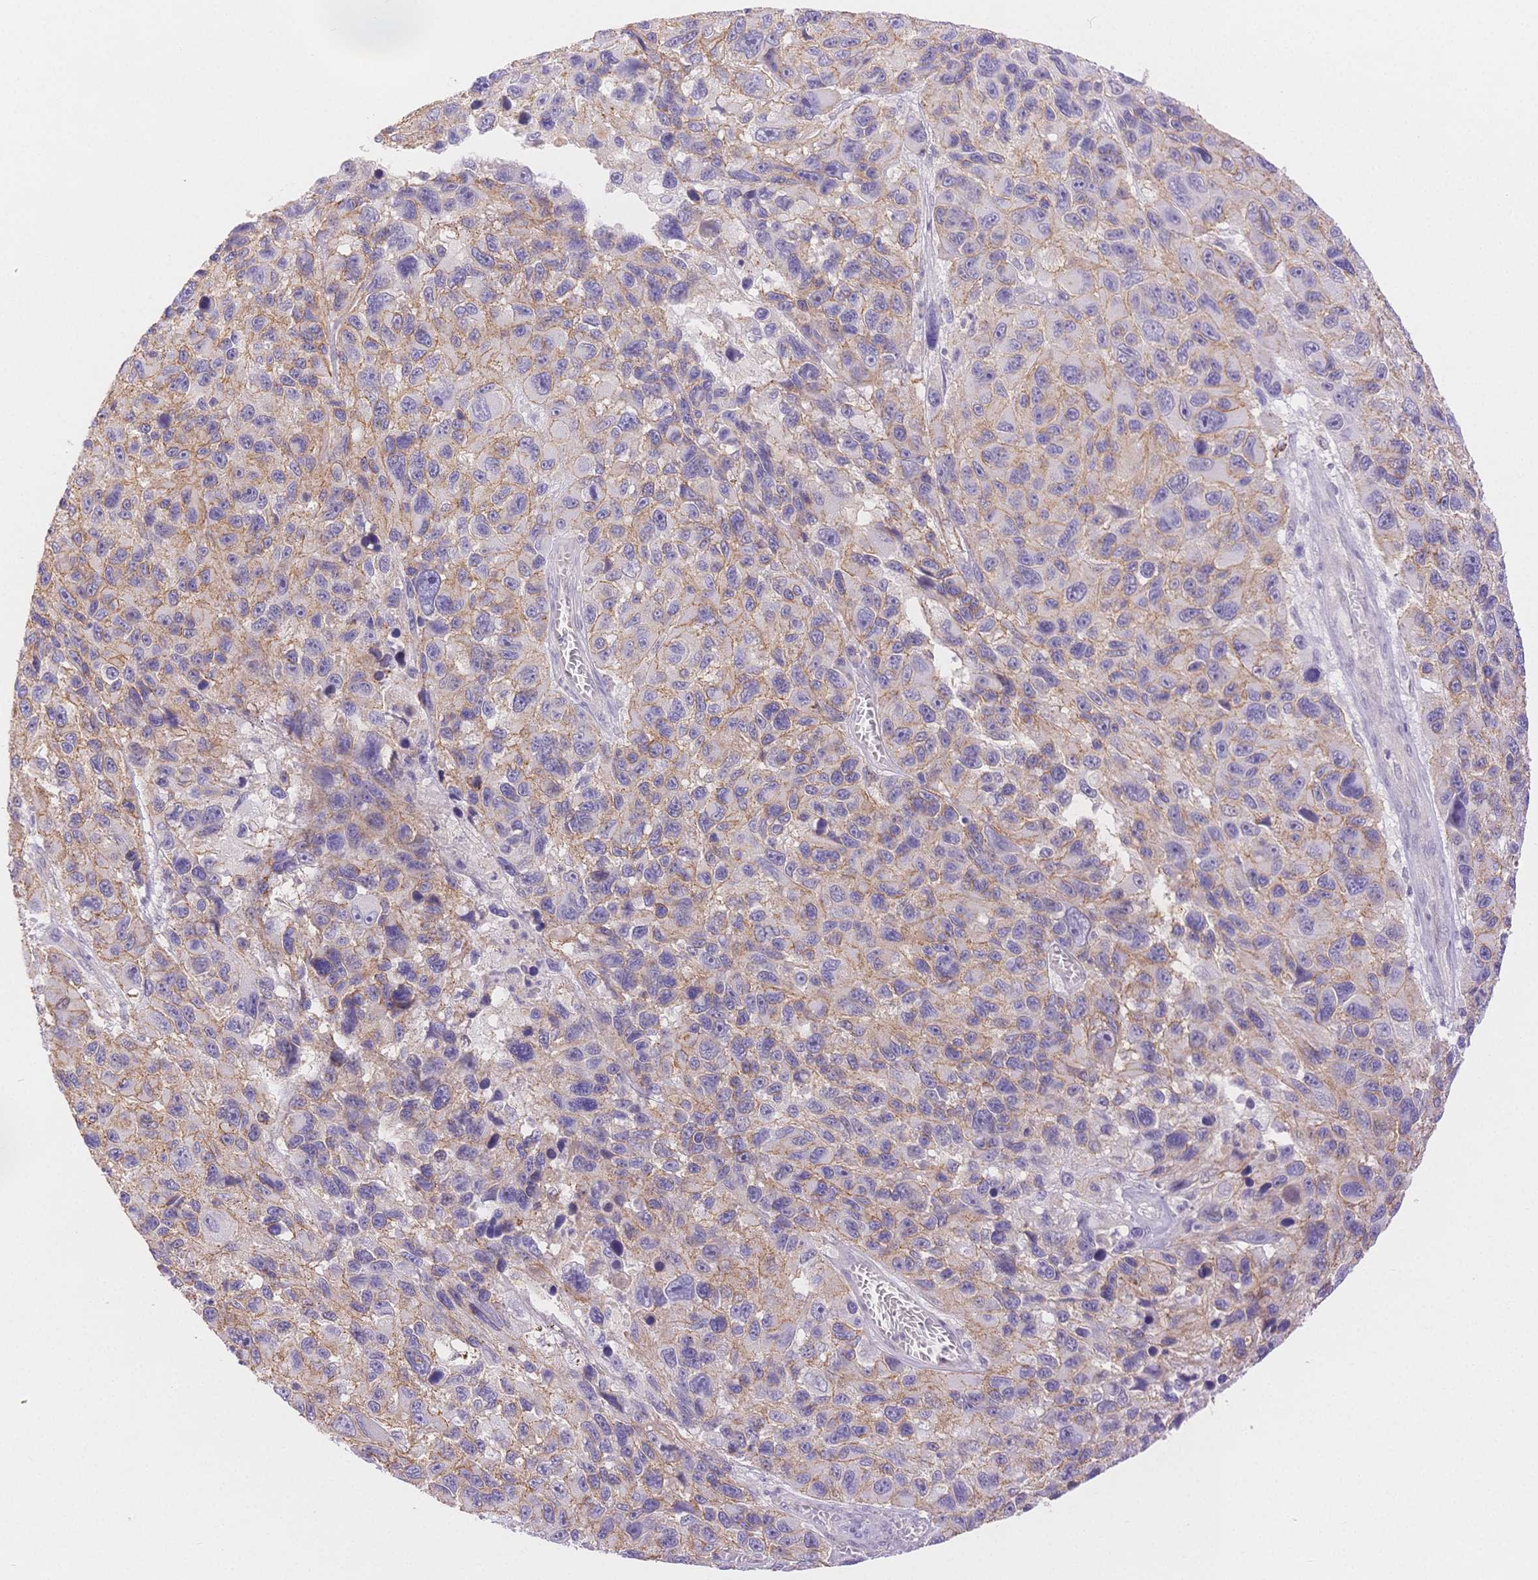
{"staining": {"intensity": "weak", "quantity": "25%-75%", "location": "cytoplasmic/membranous"}, "tissue": "melanoma", "cell_type": "Tumor cells", "image_type": "cancer", "snomed": [{"axis": "morphology", "description": "Malignant melanoma, NOS"}, {"axis": "topography", "description": "Skin"}], "caption": "There is low levels of weak cytoplasmic/membranous staining in tumor cells of malignant melanoma, as demonstrated by immunohistochemical staining (brown color).", "gene": "WDR54", "patient": {"sex": "male", "age": 53}}